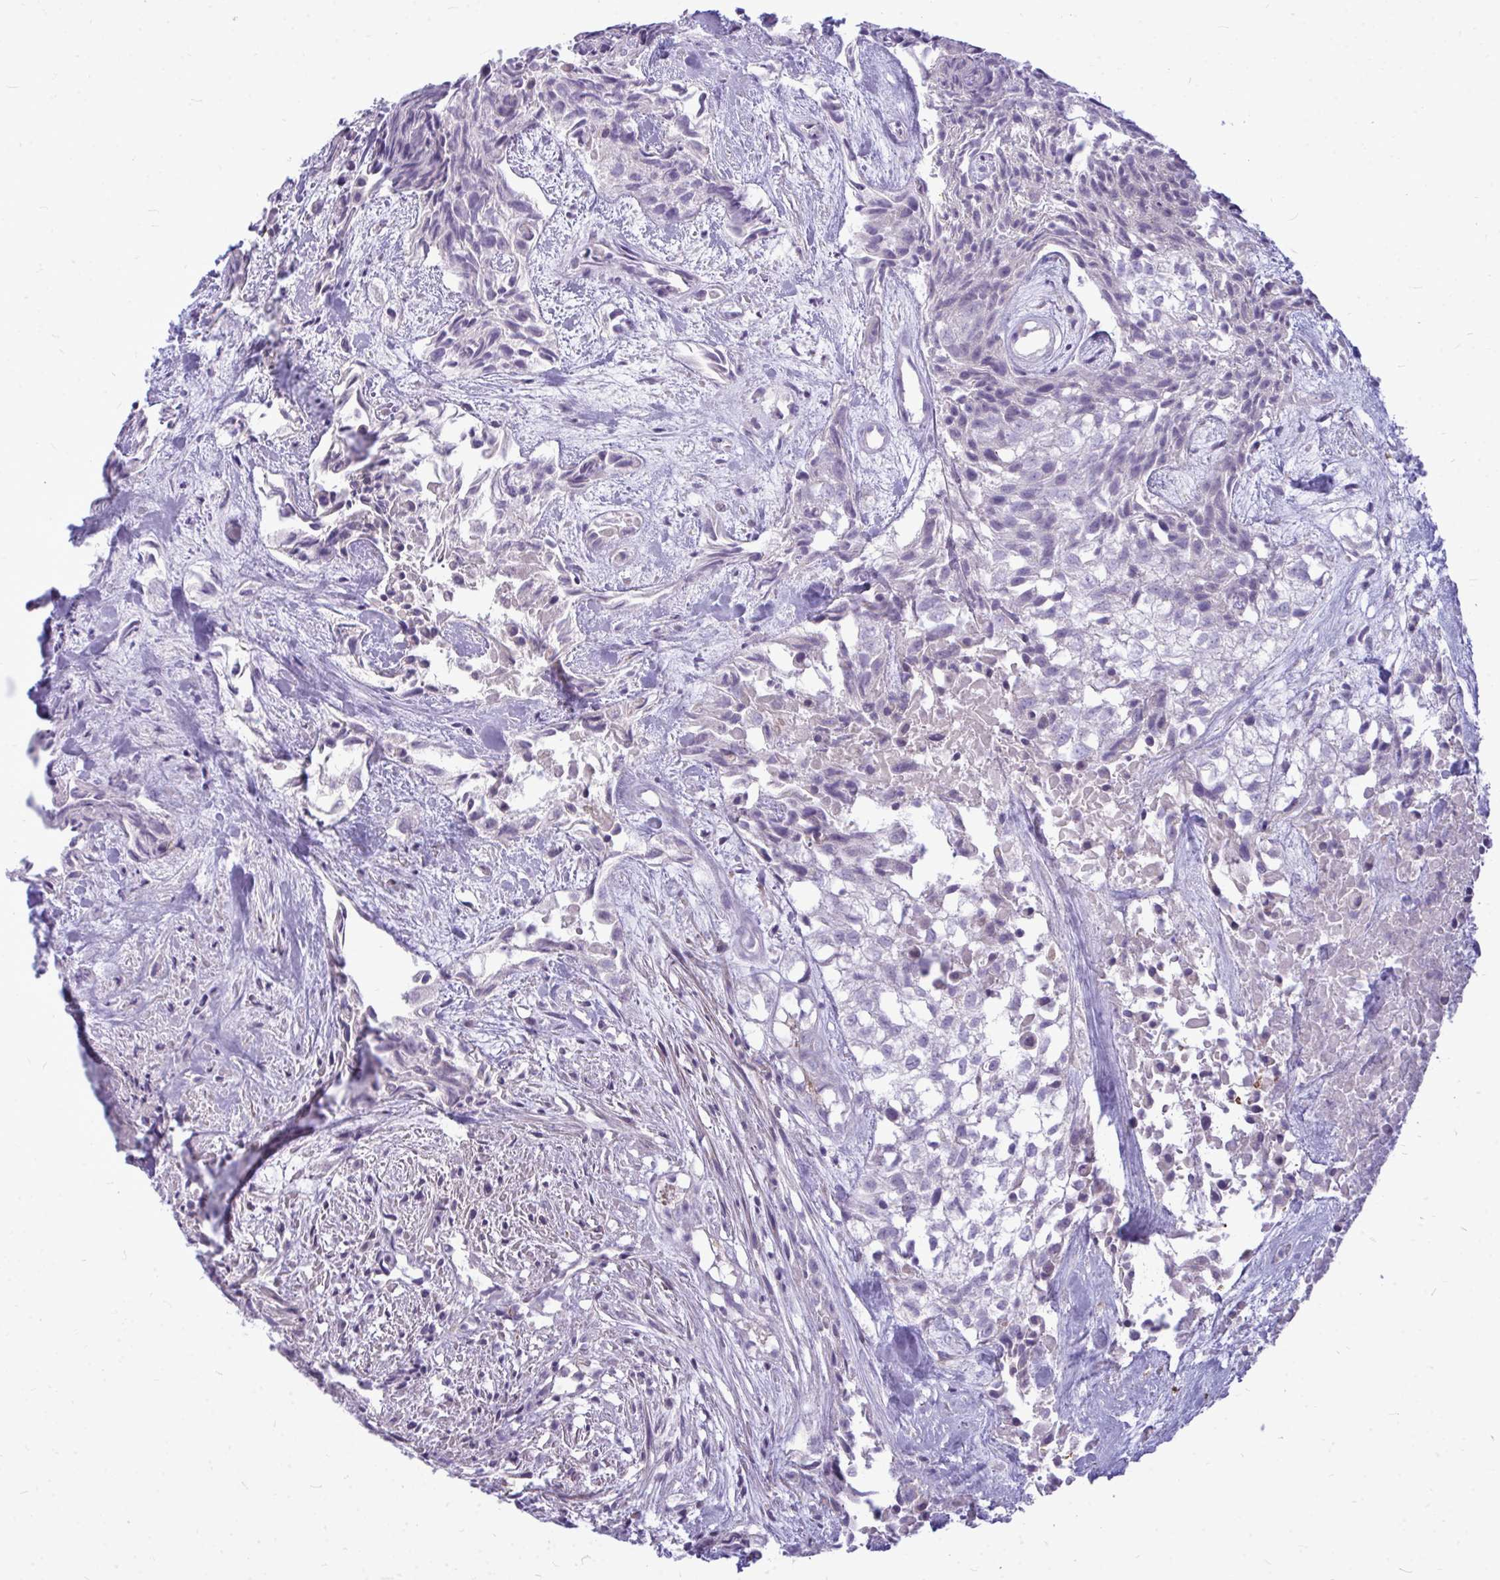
{"staining": {"intensity": "negative", "quantity": "none", "location": "none"}, "tissue": "urothelial cancer", "cell_type": "Tumor cells", "image_type": "cancer", "snomed": [{"axis": "morphology", "description": "Urothelial carcinoma, High grade"}, {"axis": "topography", "description": "Urinary bladder"}], "caption": "This is an immunohistochemistry (IHC) photomicrograph of human high-grade urothelial carcinoma. There is no positivity in tumor cells.", "gene": "ZSCAN25", "patient": {"sex": "male", "age": 56}}